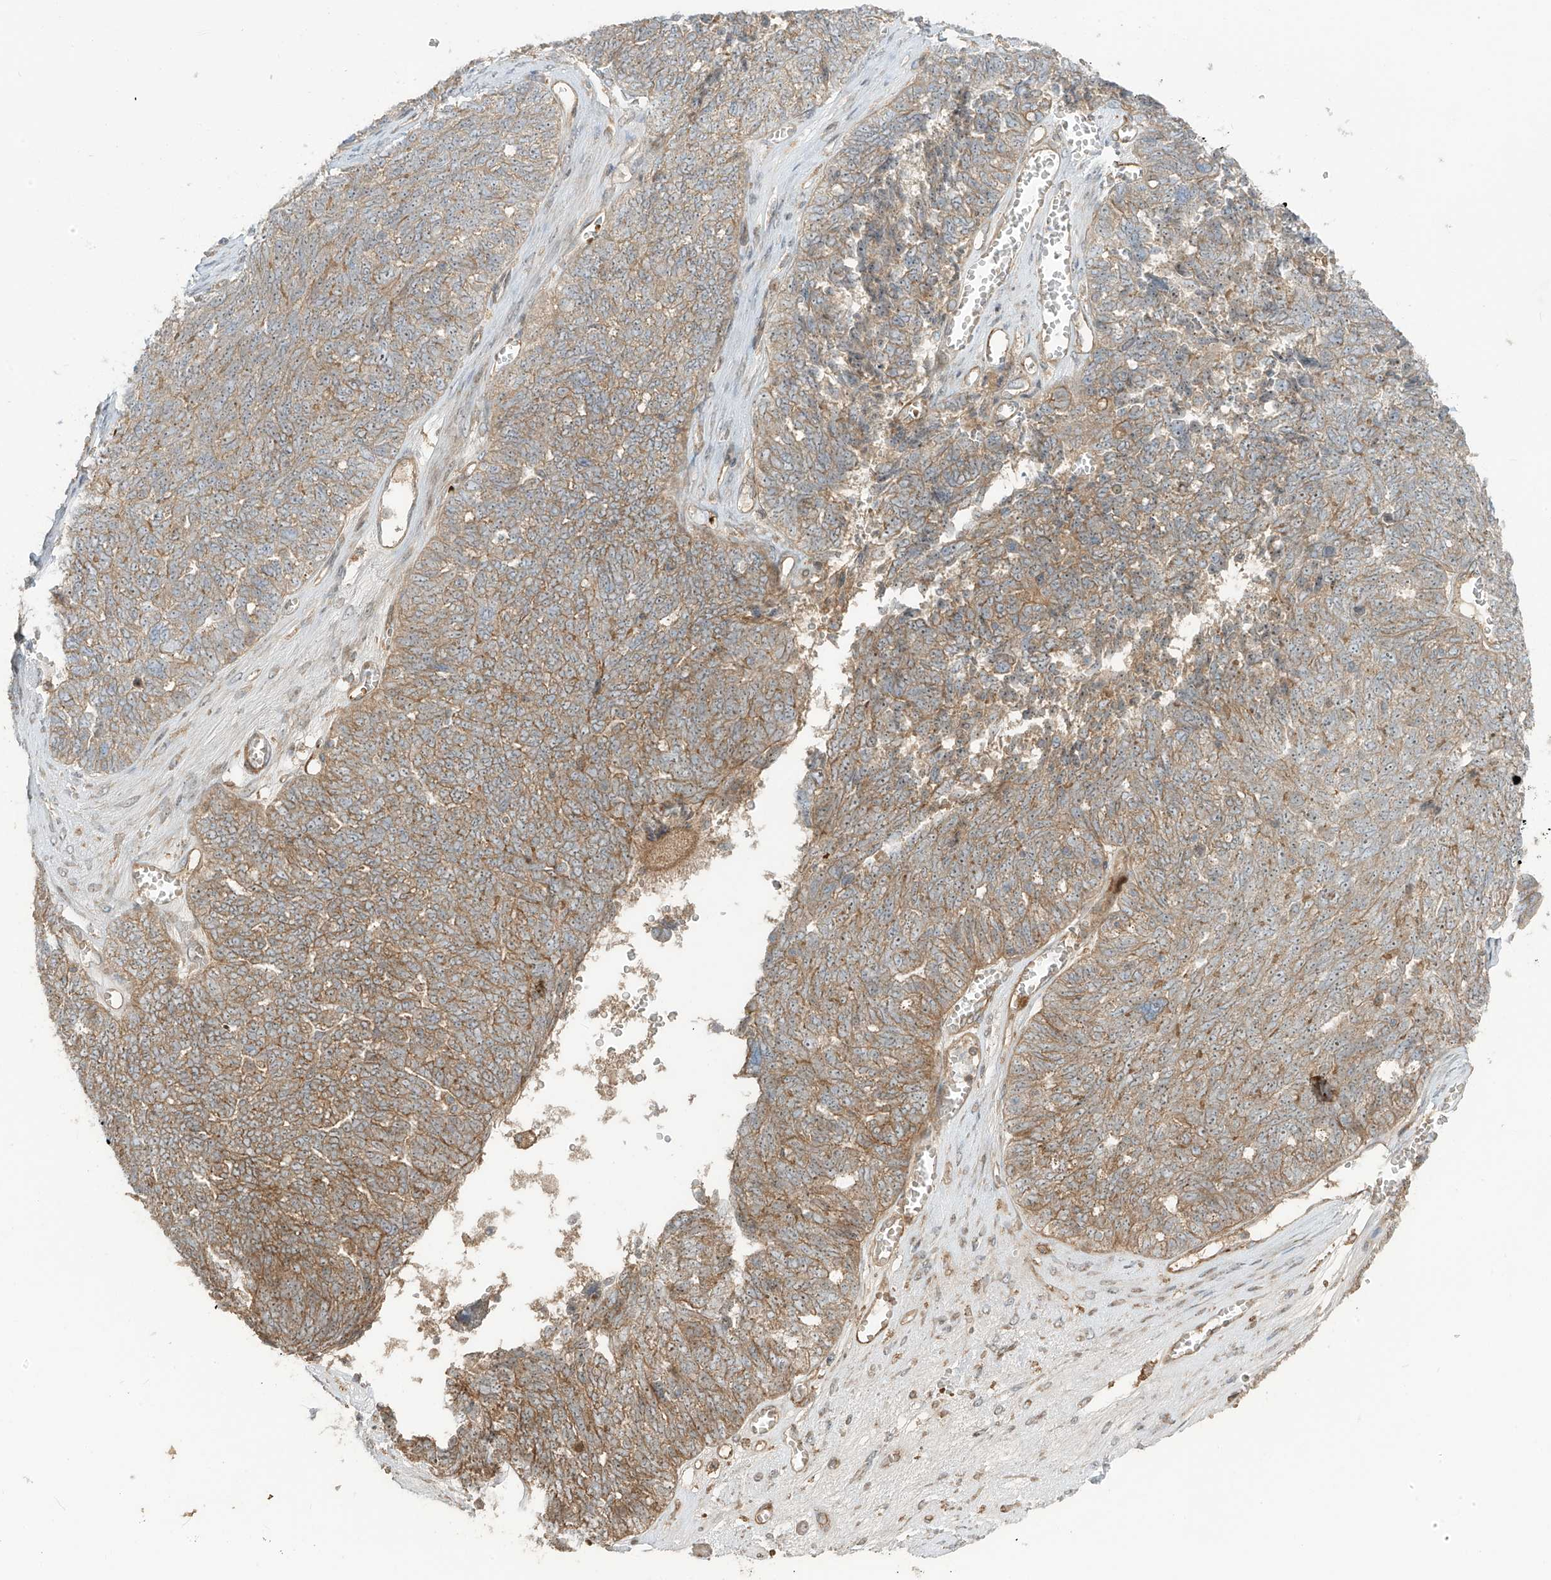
{"staining": {"intensity": "moderate", "quantity": ">75%", "location": "cytoplasmic/membranous"}, "tissue": "ovarian cancer", "cell_type": "Tumor cells", "image_type": "cancer", "snomed": [{"axis": "morphology", "description": "Cystadenocarcinoma, serous, NOS"}, {"axis": "topography", "description": "Ovary"}], "caption": "Approximately >75% of tumor cells in ovarian serous cystadenocarcinoma demonstrate moderate cytoplasmic/membranous protein staining as visualized by brown immunohistochemical staining.", "gene": "ENTR1", "patient": {"sex": "female", "age": 79}}